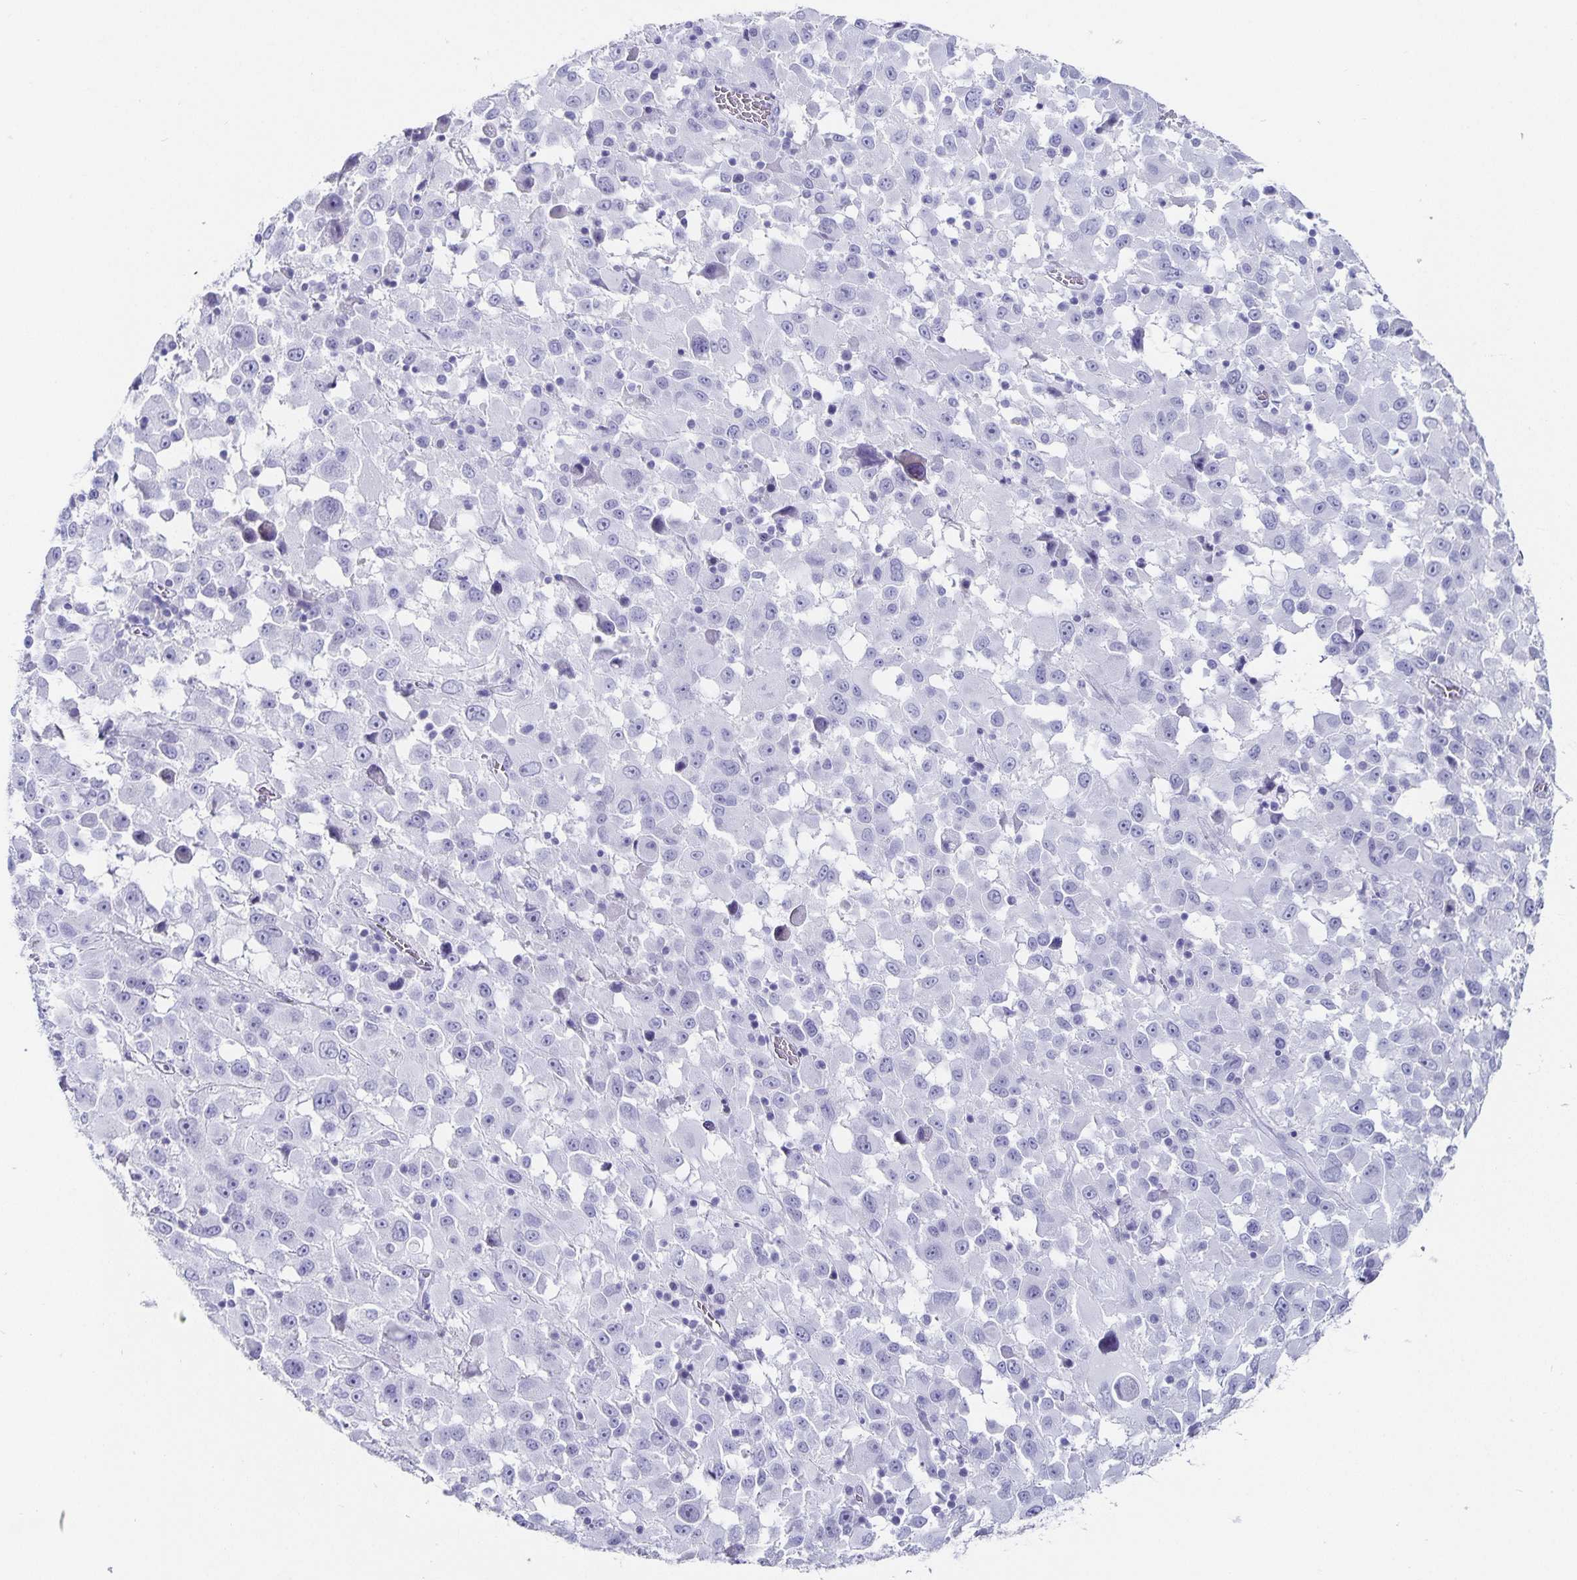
{"staining": {"intensity": "negative", "quantity": "none", "location": "none"}, "tissue": "melanoma", "cell_type": "Tumor cells", "image_type": "cancer", "snomed": [{"axis": "morphology", "description": "Malignant melanoma, Metastatic site"}, {"axis": "topography", "description": "Soft tissue"}], "caption": "This is an IHC image of melanoma. There is no expression in tumor cells.", "gene": "CHGA", "patient": {"sex": "male", "age": 50}}